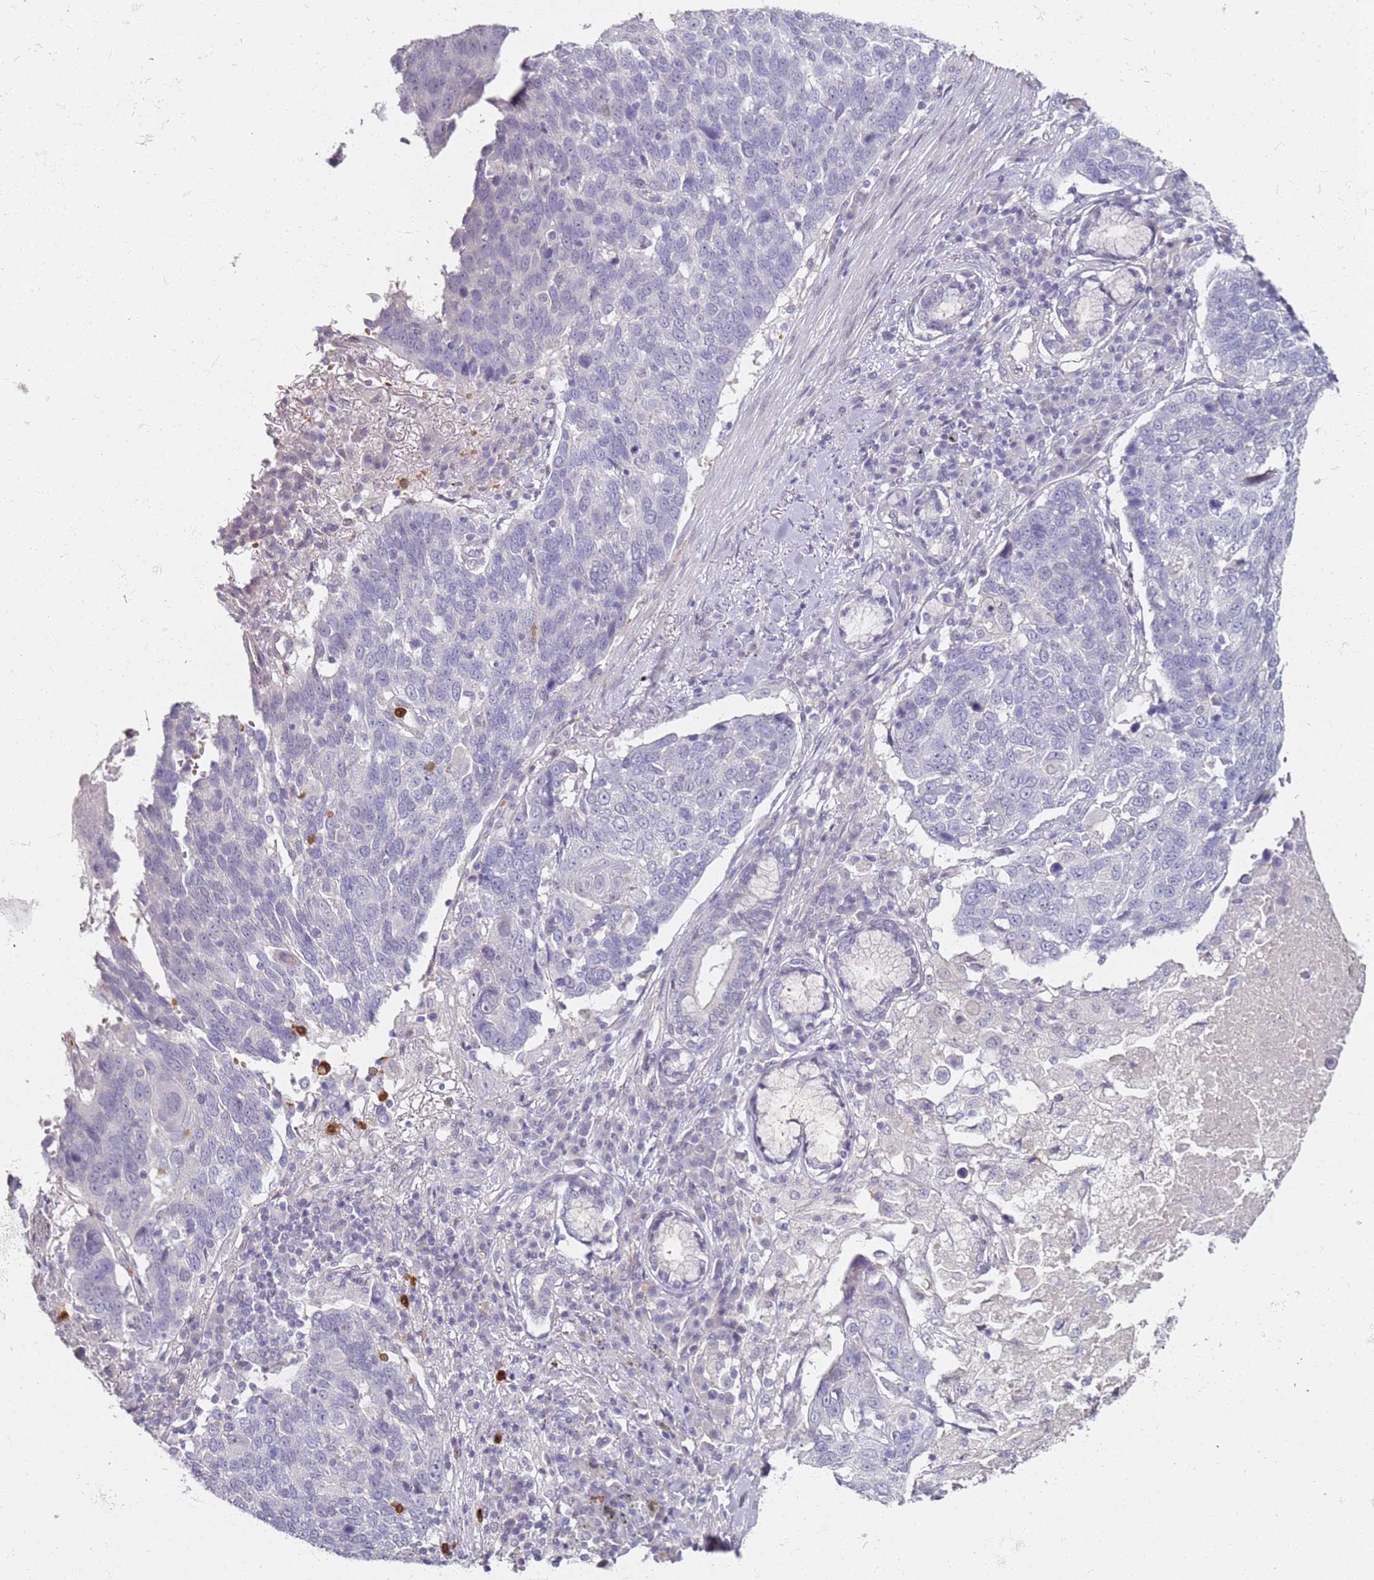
{"staining": {"intensity": "negative", "quantity": "none", "location": "none"}, "tissue": "lung cancer", "cell_type": "Tumor cells", "image_type": "cancer", "snomed": [{"axis": "morphology", "description": "Squamous cell carcinoma, NOS"}, {"axis": "topography", "description": "Lung"}], "caption": "Immunohistochemical staining of human lung cancer reveals no significant staining in tumor cells. (DAB (3,3'-diaminobenzidine) IHC visualized using brightfield microscopy, high magnification).", "gene": "CD40LG", "patient": {"sex": "male", "age": 66}}